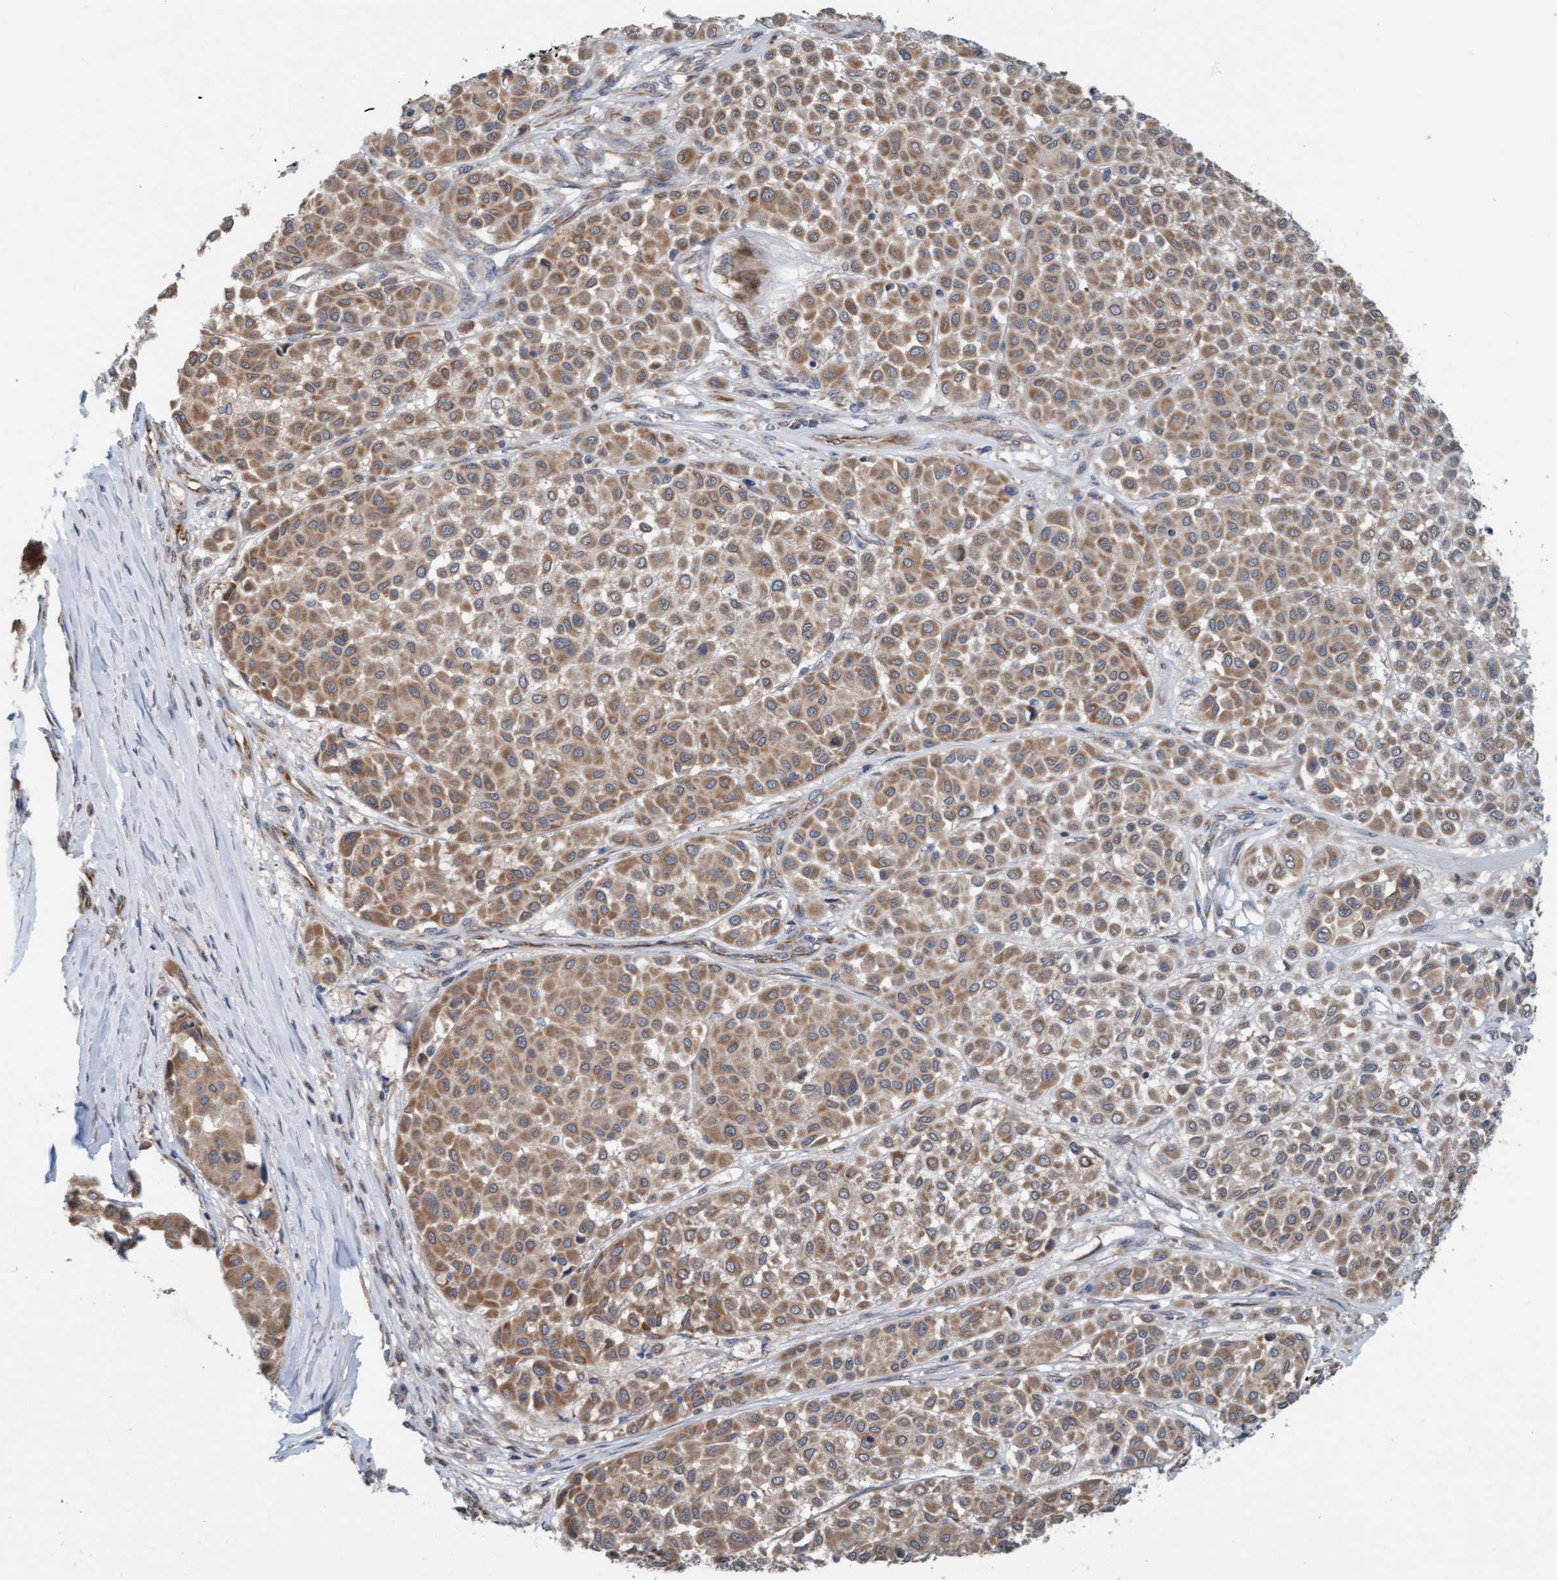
{"staining": {"intensity": "moderate", "quantity": ">75%", "location": "cytoplasmic/membranous"}, "tissue": "melanoma", "cell_type": "Tumor cells", "image_type": "cancer", "snomed": [{"axis": "morphology", "description": "Malignant melanoma, Metastatic site"}, {"axis": "topography", "description": "Soft tissue"}], "caption": "This is an image of IHC staining of melanoma, which shows moderate positivity in the cytoplasmic/membranous of tumor cells.", "gene": "ZNF566", "patient": {"sex": "male", "age": 41}}